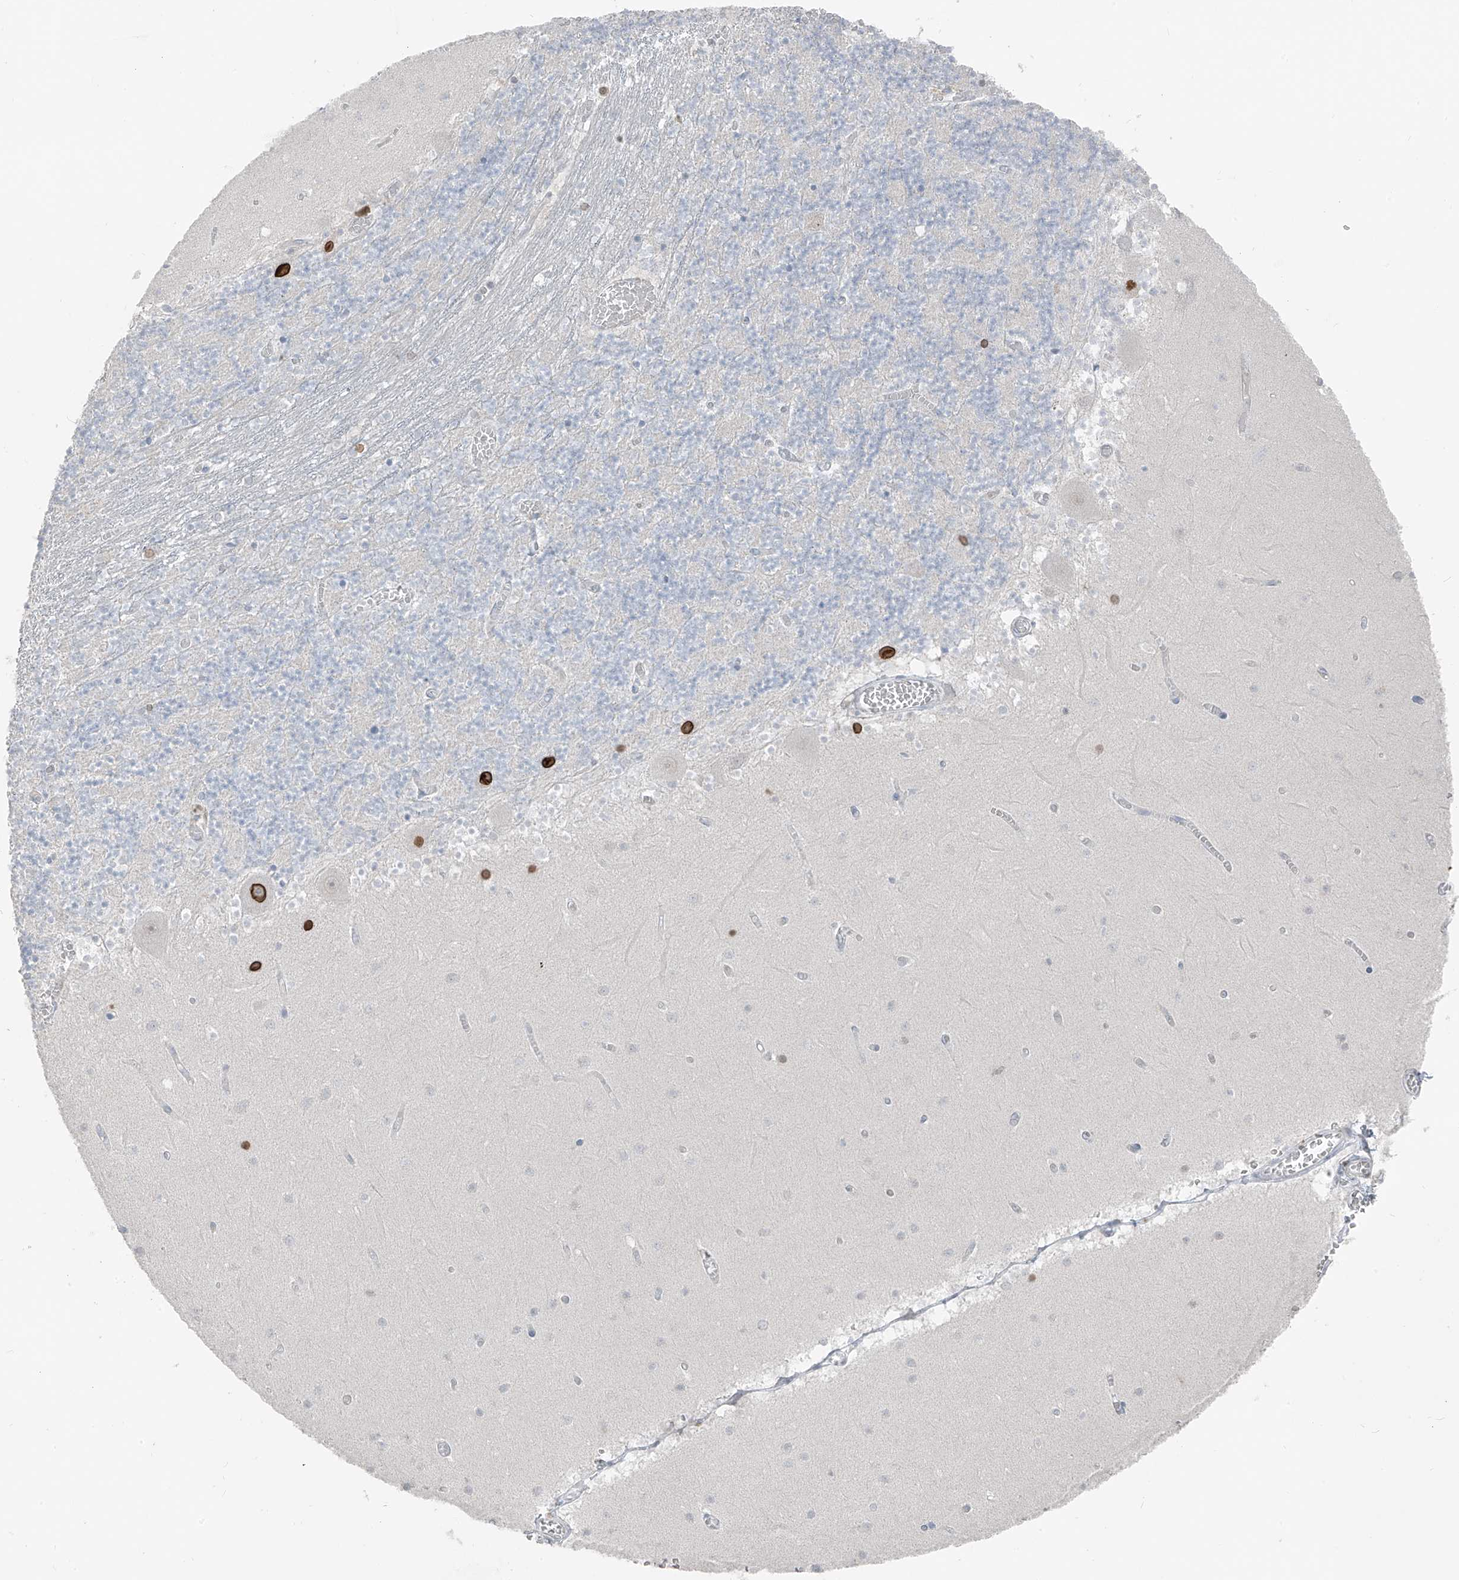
{"staining": {"intensity": "moderate", "quantity": "<25%", "location": "nuclear"}, "tissue": "cerebellum", "cell_type": "Cells in granular layer", "image_type": "normal", "snomed": [{"axis": "morphology", "description": "Normal tissue, NOS"}, {"axis": "topography", "description": "Cerebellum"}], "caption": "Unremarkable cerebellum displays moderate nuclear expression in about <25% of cells in granular layer, visualized by immunohistochemistry.", "gene": "PRDM6", "patient": {"sex": "female", "age": 28}}